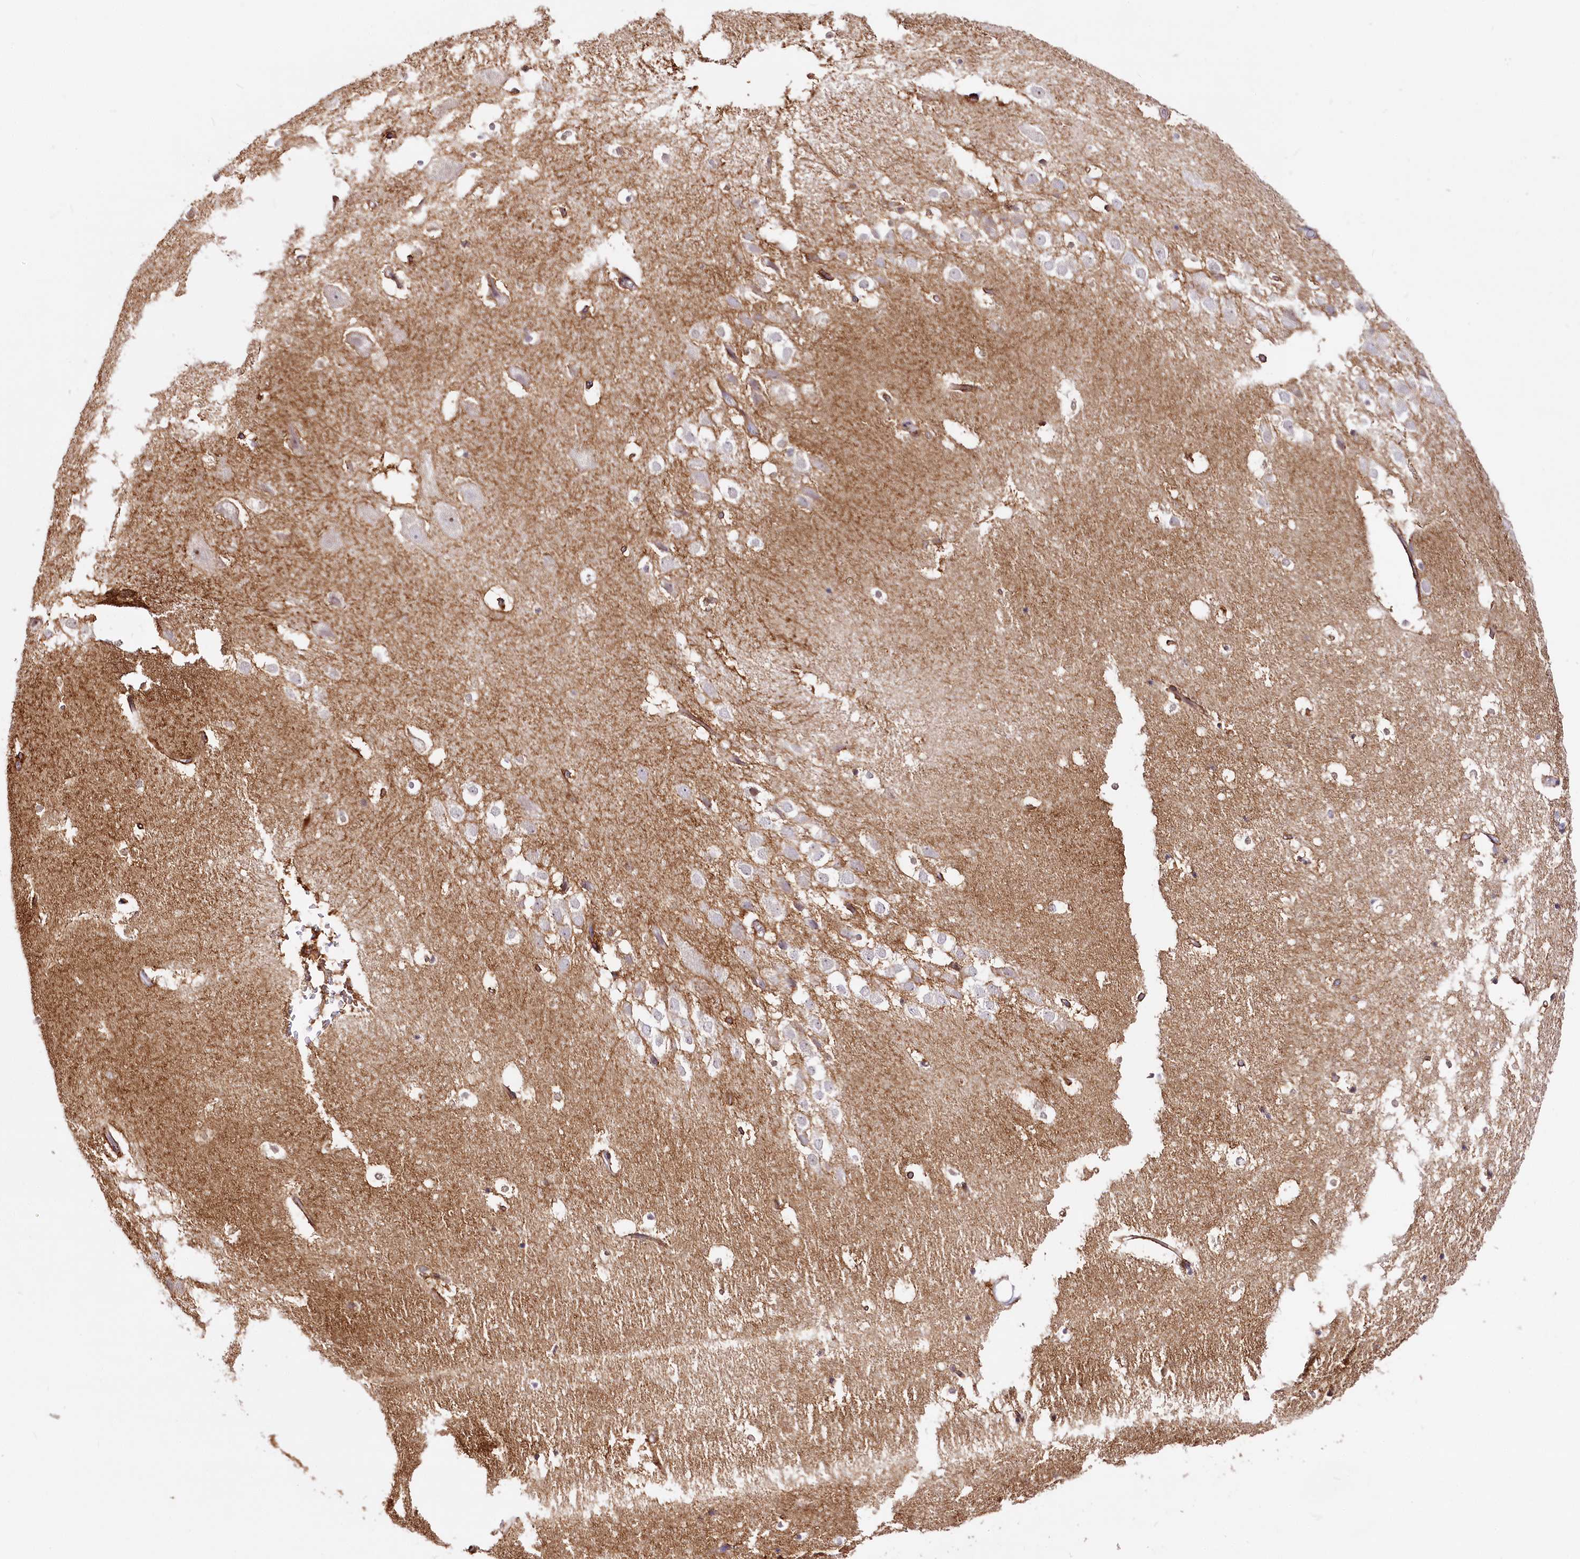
{"staining": {"intensity": "negative", "quantity": "none", "location": "none"}, "tissue": "hippocampus", "cell_type": "Glial cells", "image_type": "normal", "snomed": [{"axis": "morphology", "description": "Normal tissue, NOS"}, {"axis": "topography", "description": "Hippocampus"}], "caption": "Glial cells show no significant protein positivity in normal hippocampus.", "gene": "ZNF226", "patient": {"sex": "female", "age": 52}}